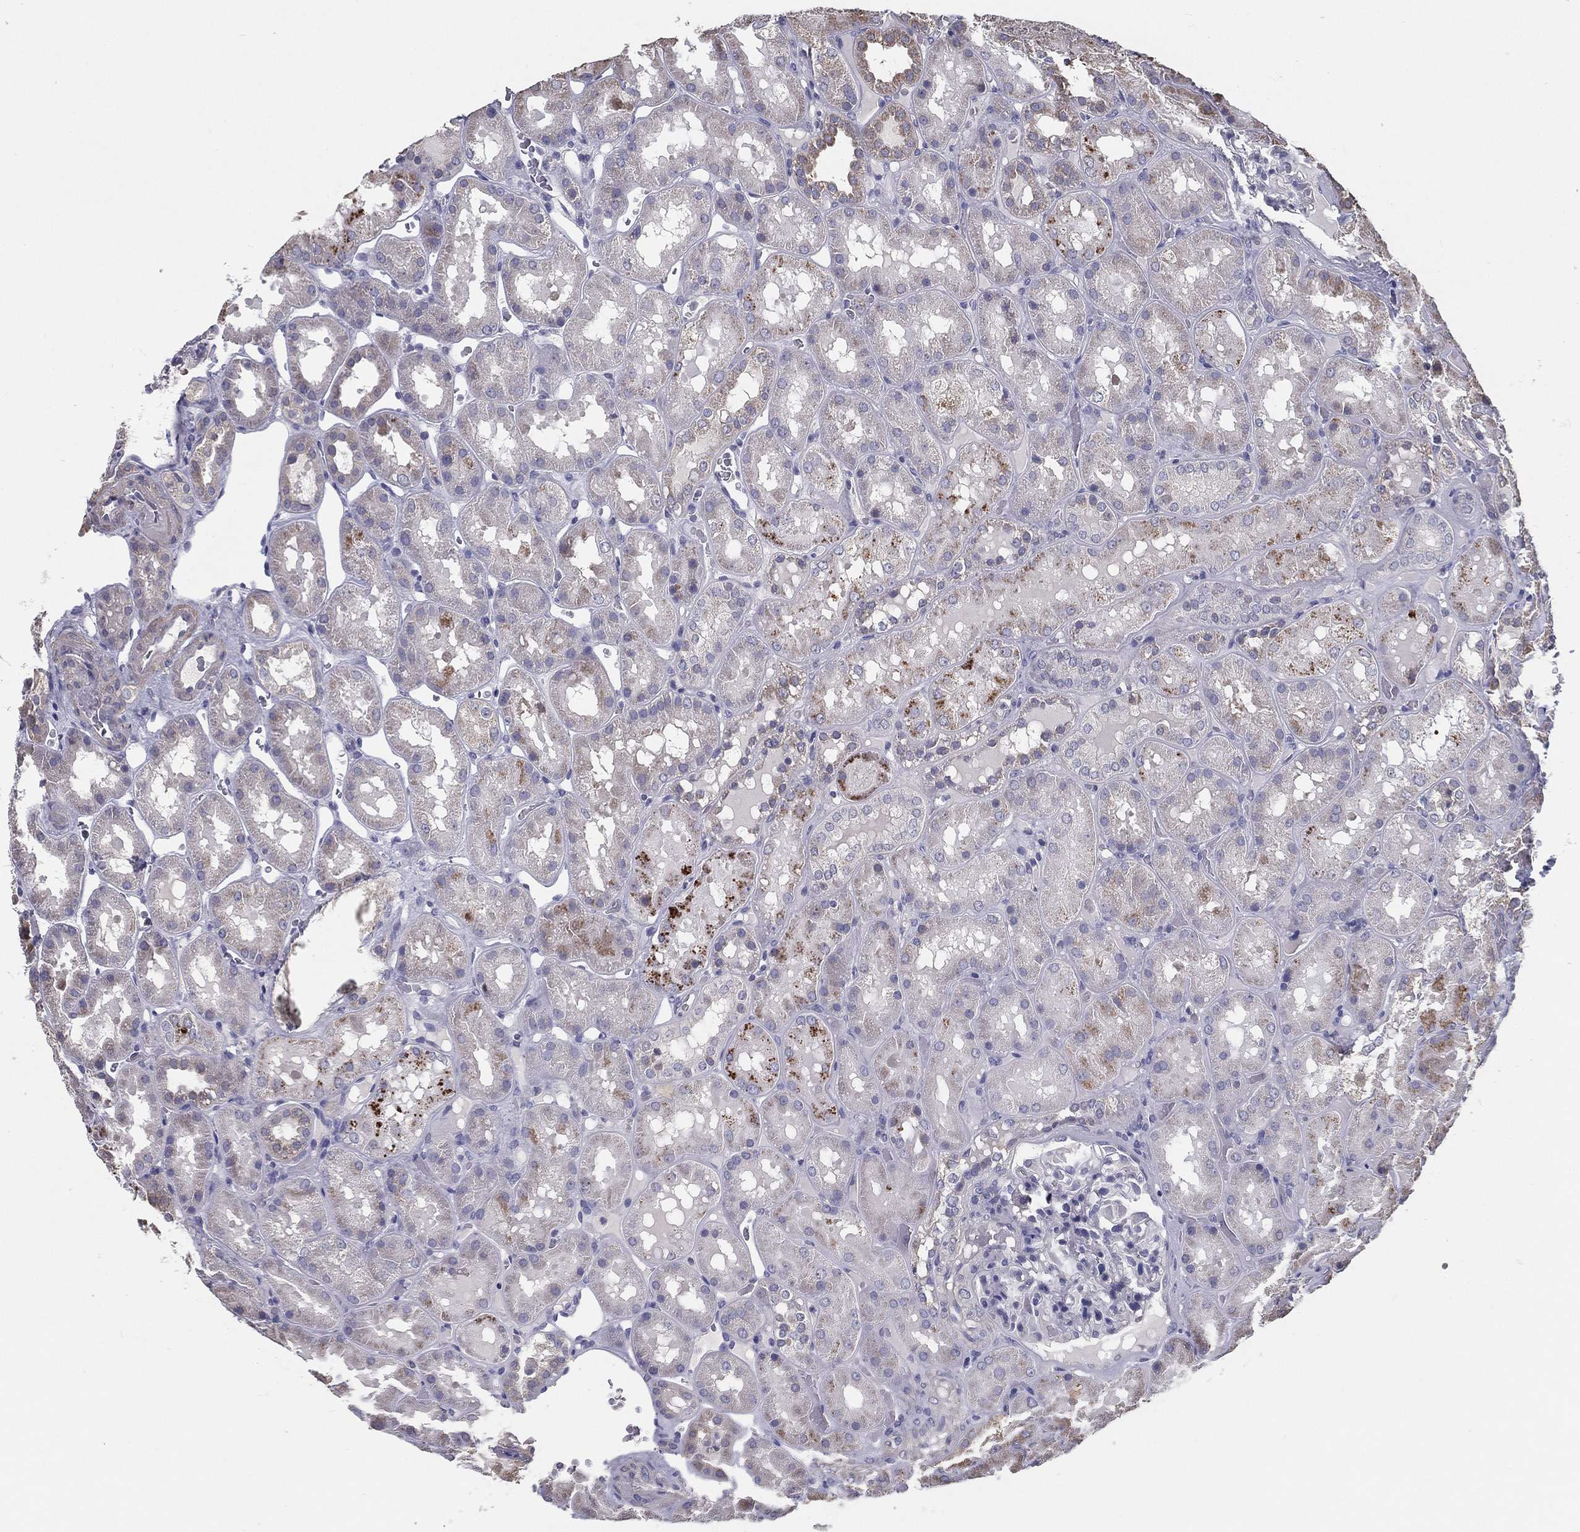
{"staining": {"intensity": "negative", "quantity": "none", "location": "none"}, "tissue": "kidney", "cell_type": "Cells in glomeruli", "image_type": "normal", "snomed": [{"axis": "morphology", "description": "Normal tissue, NOS"}, {"axis": "topography", "description": "Kidney"}], "caption": "Cells in glomeruli show no significant positivity in unremarkable kidney.", "gene": "PCSK1", "patient": {"sex": "male", "age": 73}}